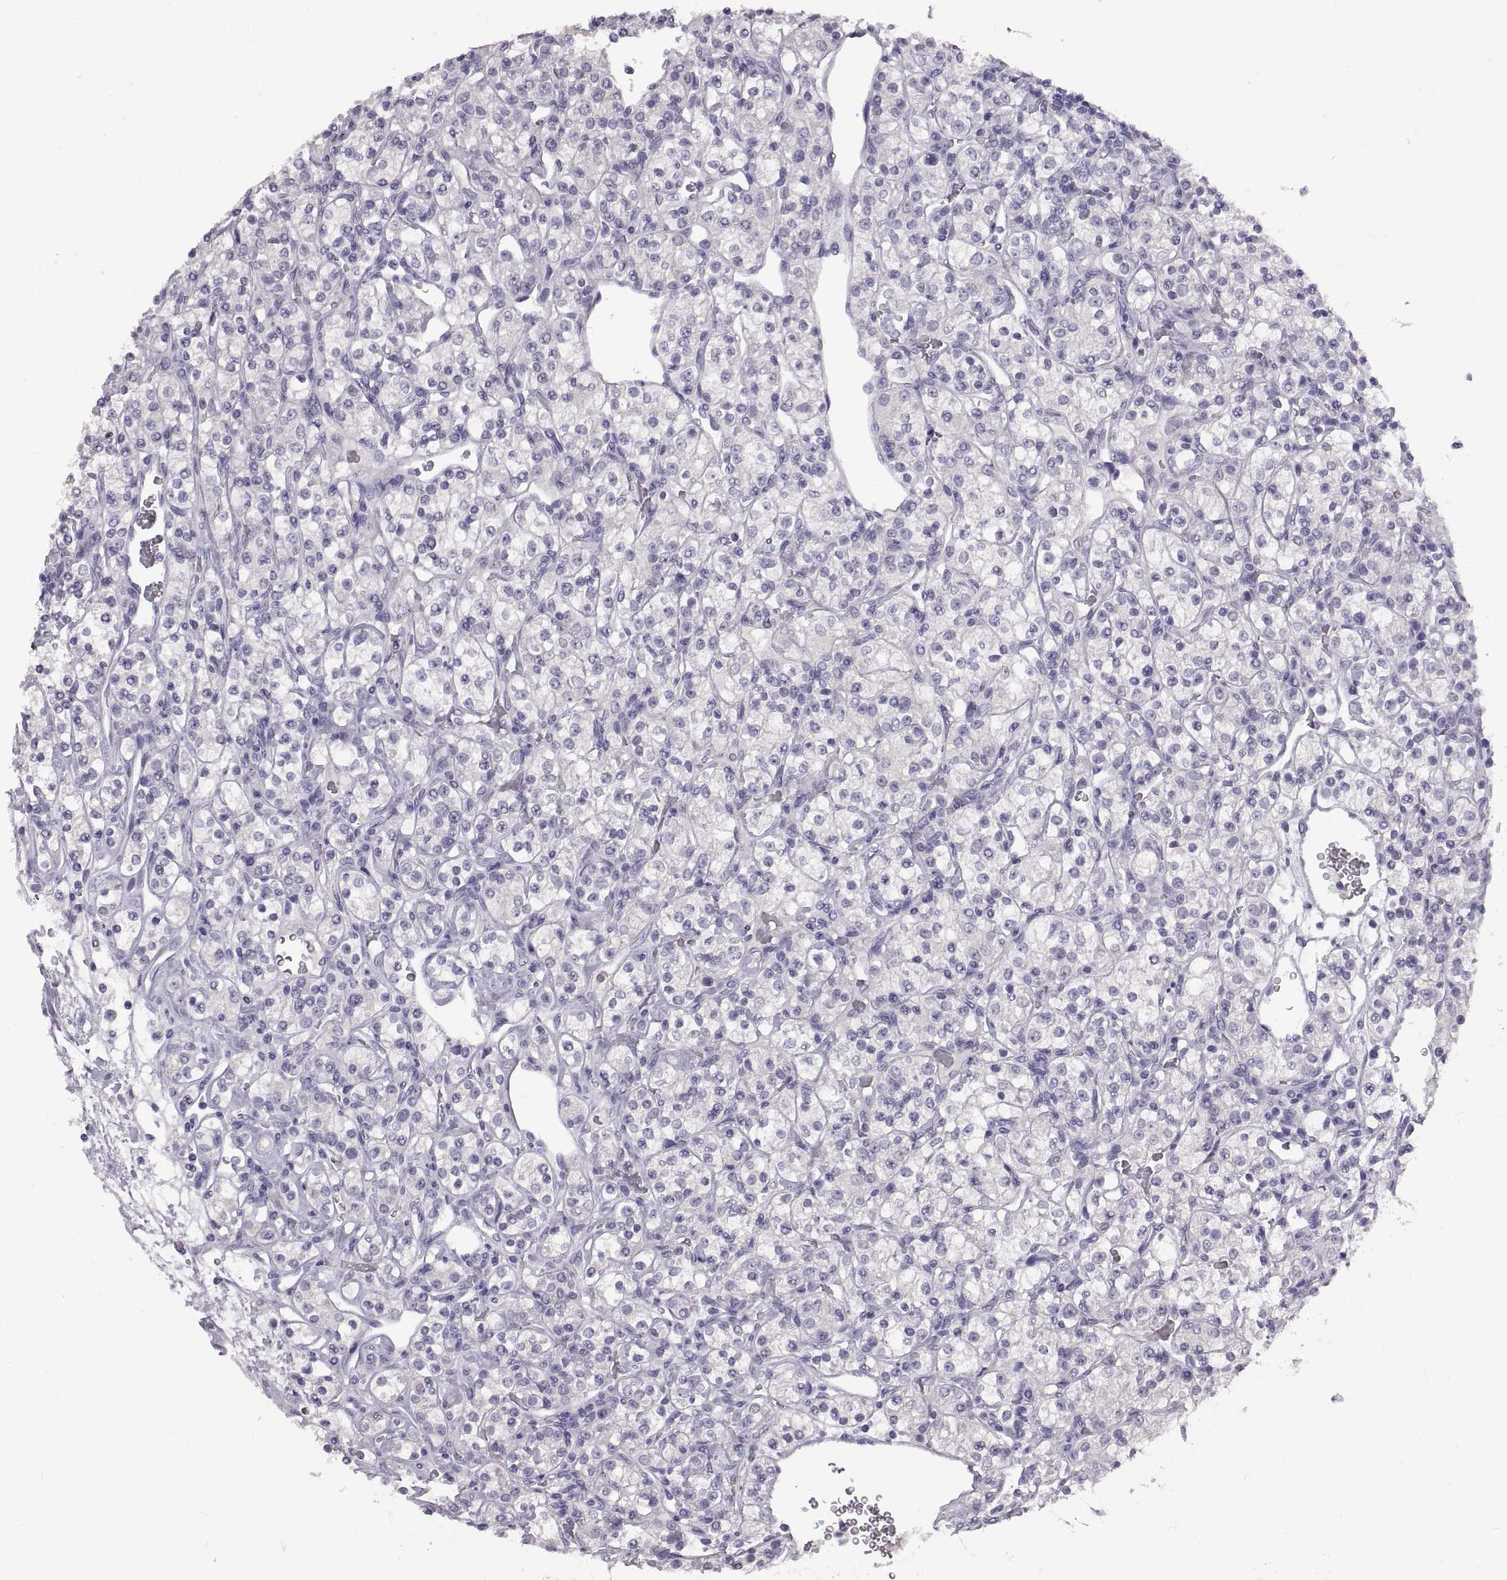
{"staining": {"intensity": "negative", "quantity": "none", "location": "none"}, "tissue": "renal cancer", "cell_type": "Tumor cells", "image_type": "cancer", "snomed": [{"axis": "morphology", "description": "Adenocarcinoma, NOS"}, {"axis": "topography", "description": "Kidney"}], "caption": "Tumor cells are negative for brown protein staining in renal cancer (adenocarcinoma).", "gene": "RDM1", "patient": {"sex": "male", "age": 77}}